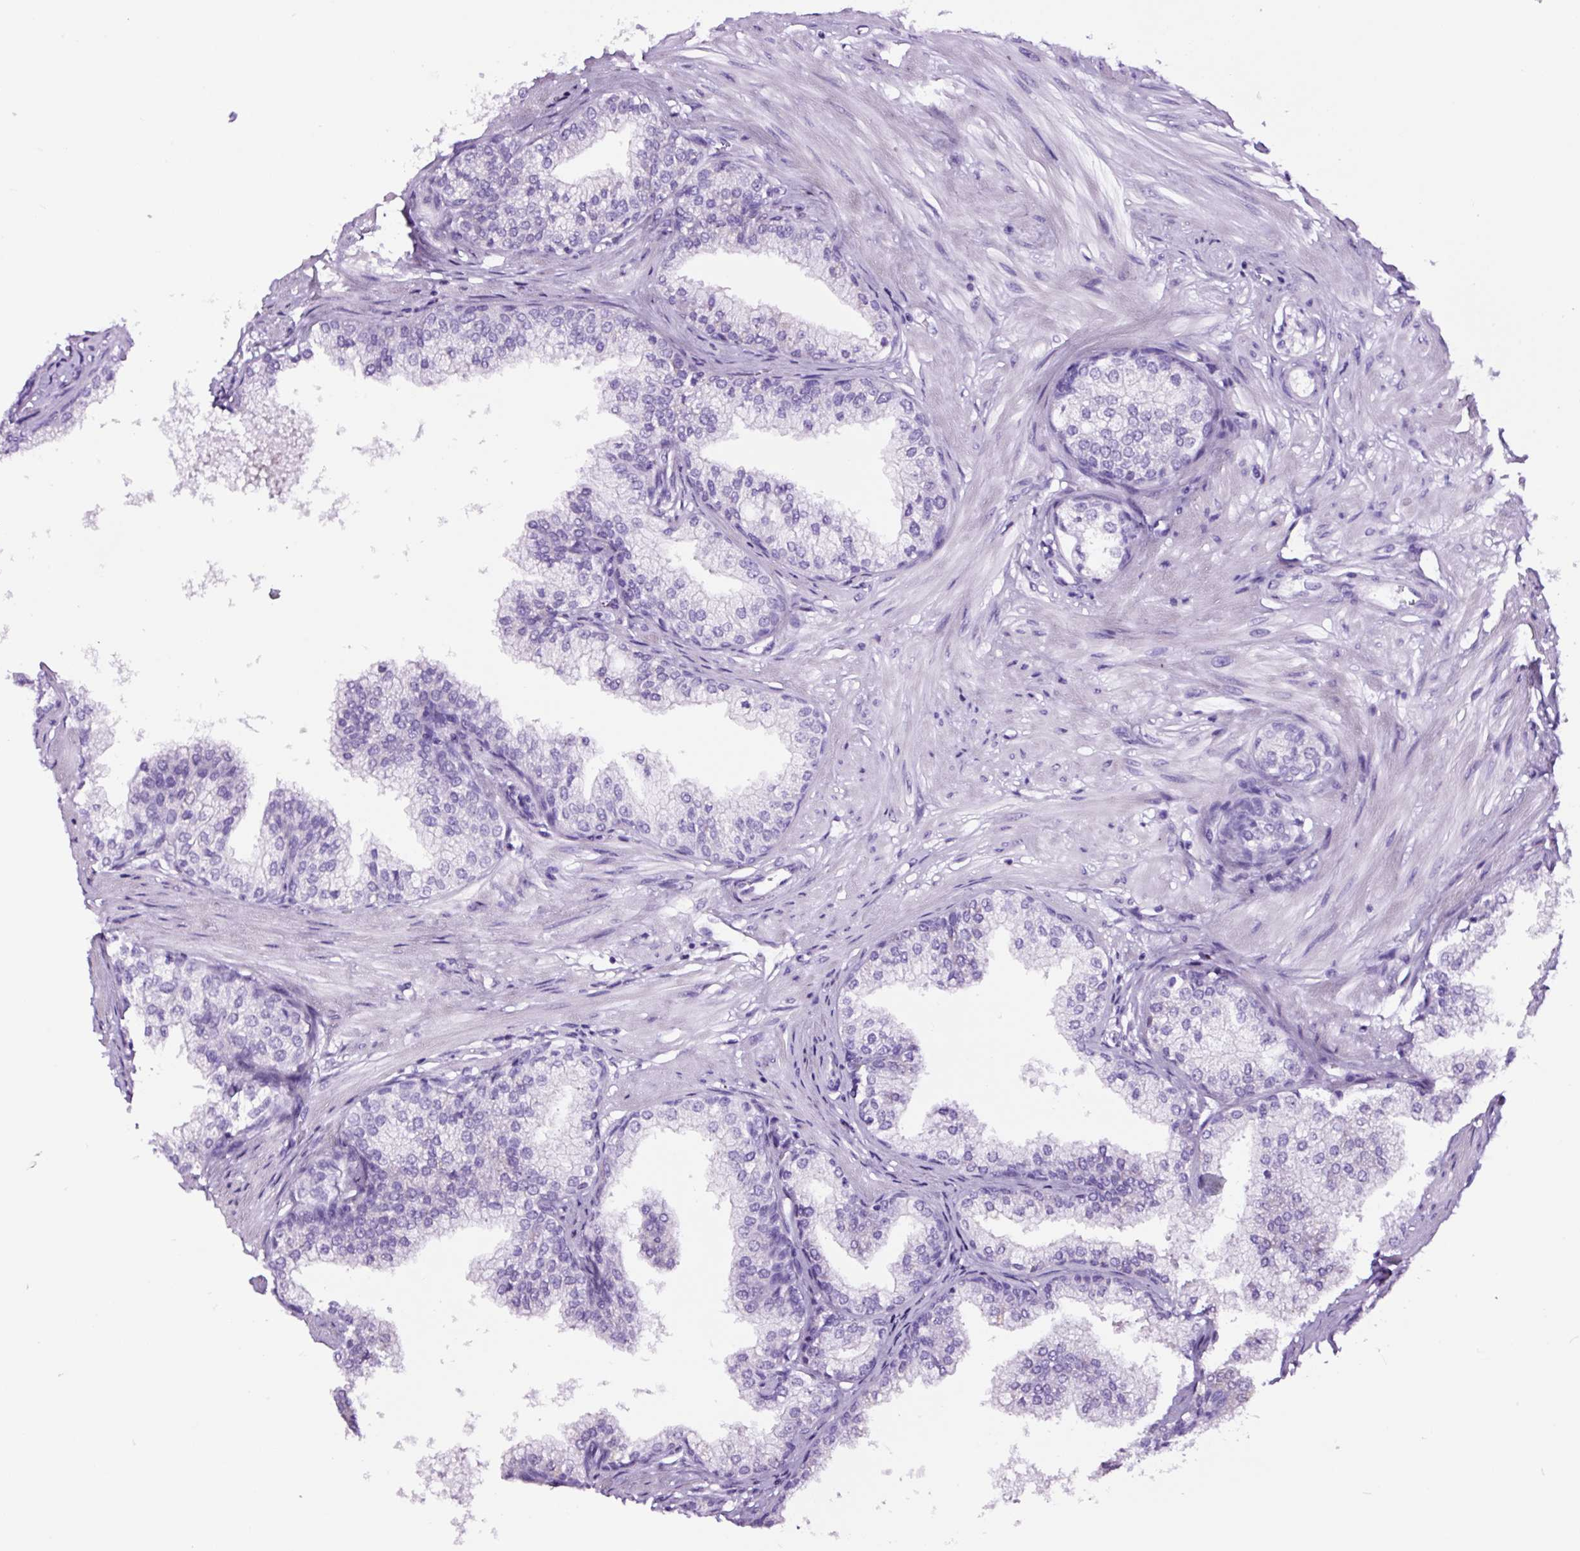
{"staining": {"intensity": "negative", "quantity": "none", "location": "none"}, "tissue": "prostate", "cell_type": "Glandular cells", "image_type": "normal", "snomed": [{"axis": "morphology", "description": "Normal tissue, NOS"}, {"axis": "topography", "description": "Prostate"}], "caption": "An immunohistochemistry (IHC) image of benign prostate is shown. There is no staining in glandular cells of prostate. (IHC, brightfield microscopy, high magnification).", "gene": "FBXL7", "patient": {"sex": "male", "age": 60}}